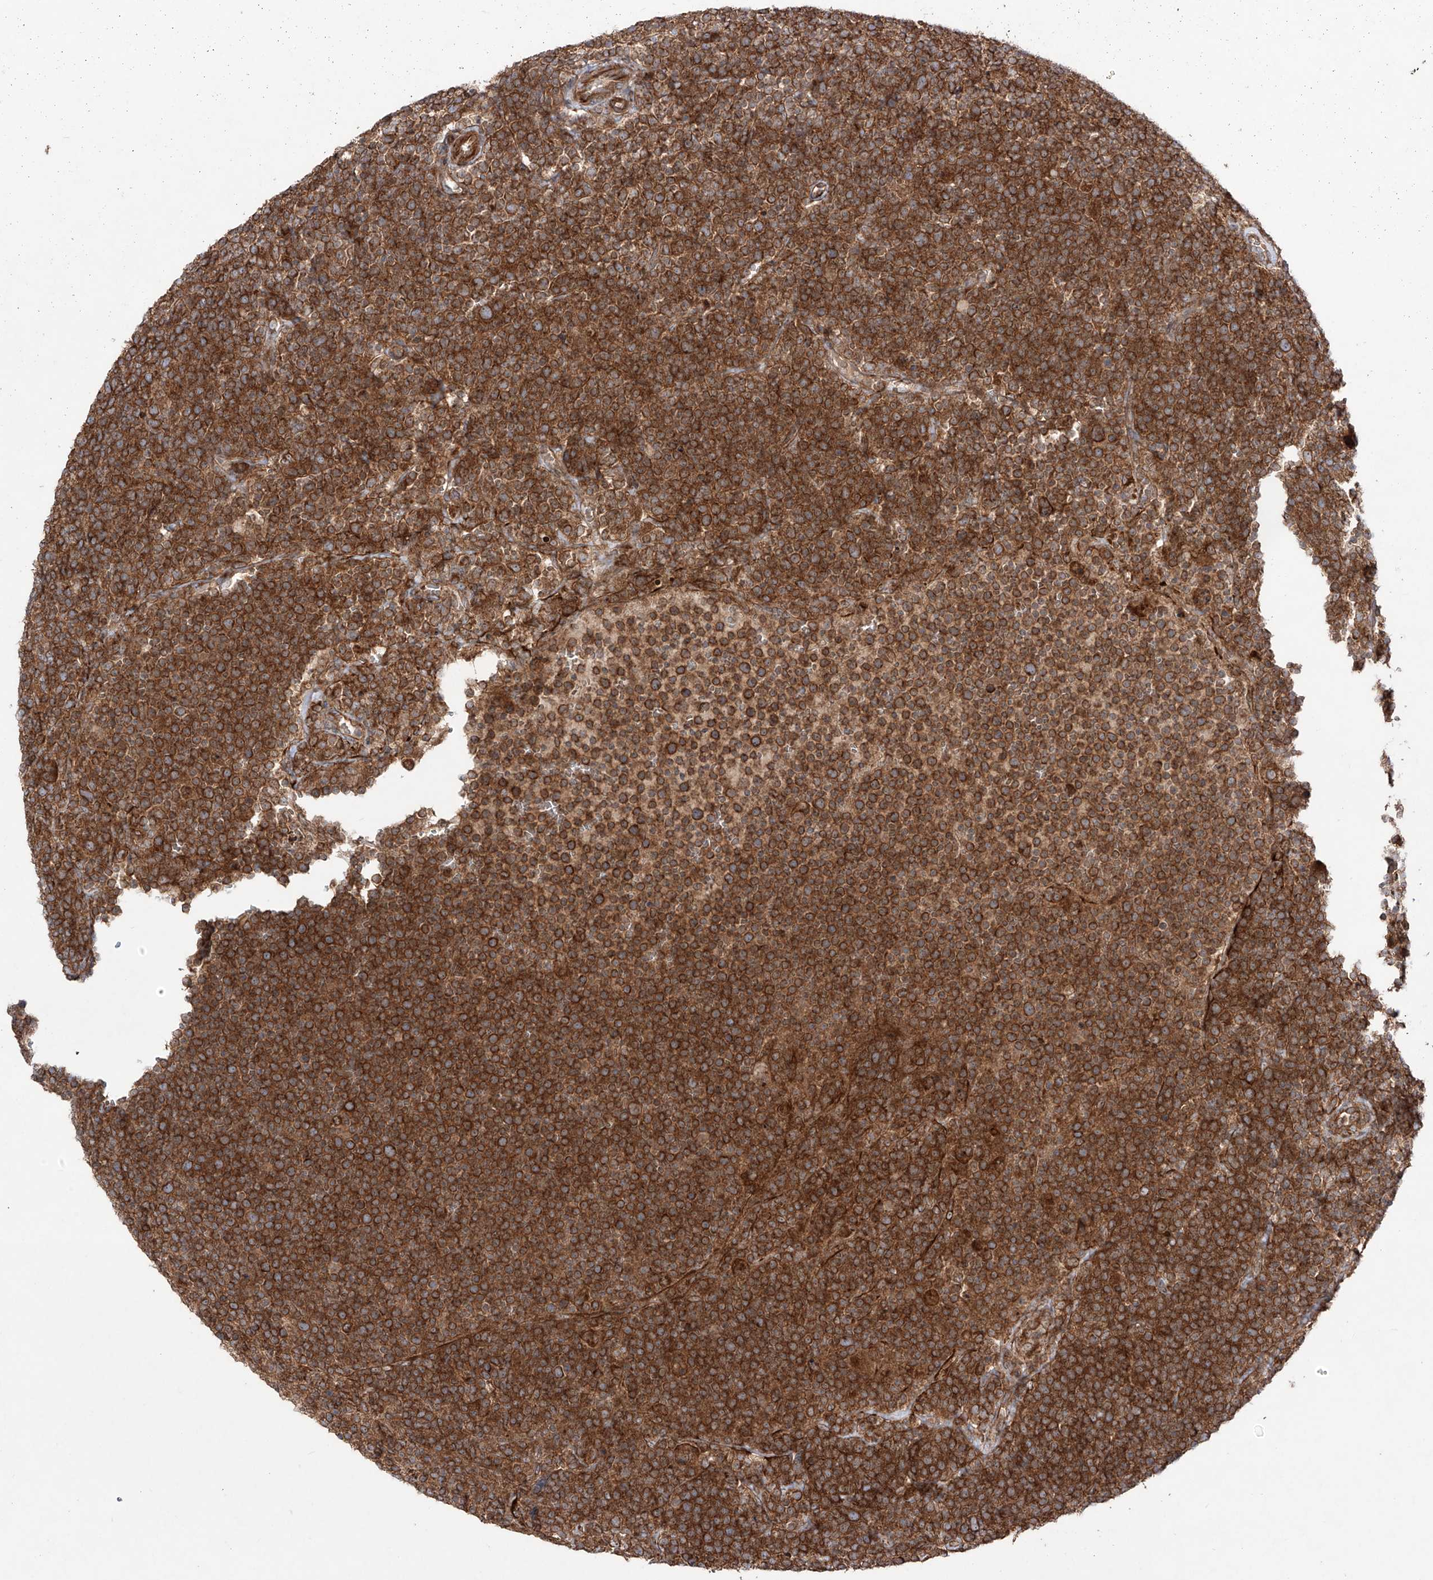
{"staining": {"intensity": "strong", "quantity": ">75%", "location": "cytoplasmic/membranous"}, "tissue": "lymphoma", "cell_type": "Tumor cells", "image_type": "cancer", "snomed": [{"axis": "morphology", "description": "Malignant lymphoma, non-Hodgkin's type, High grade"}, {"axis": "topography", "description": "Lymph node"}], "caption": "The photomicrograph shows a brown stain indicating the presence of a protein in the cytoplasmic/membranous of tumor cells in malignant lymphoma, non-Hodgkin's type (high-grade).", "gene": "YKT6", "patient": {"sex": "male", "age": 61}}